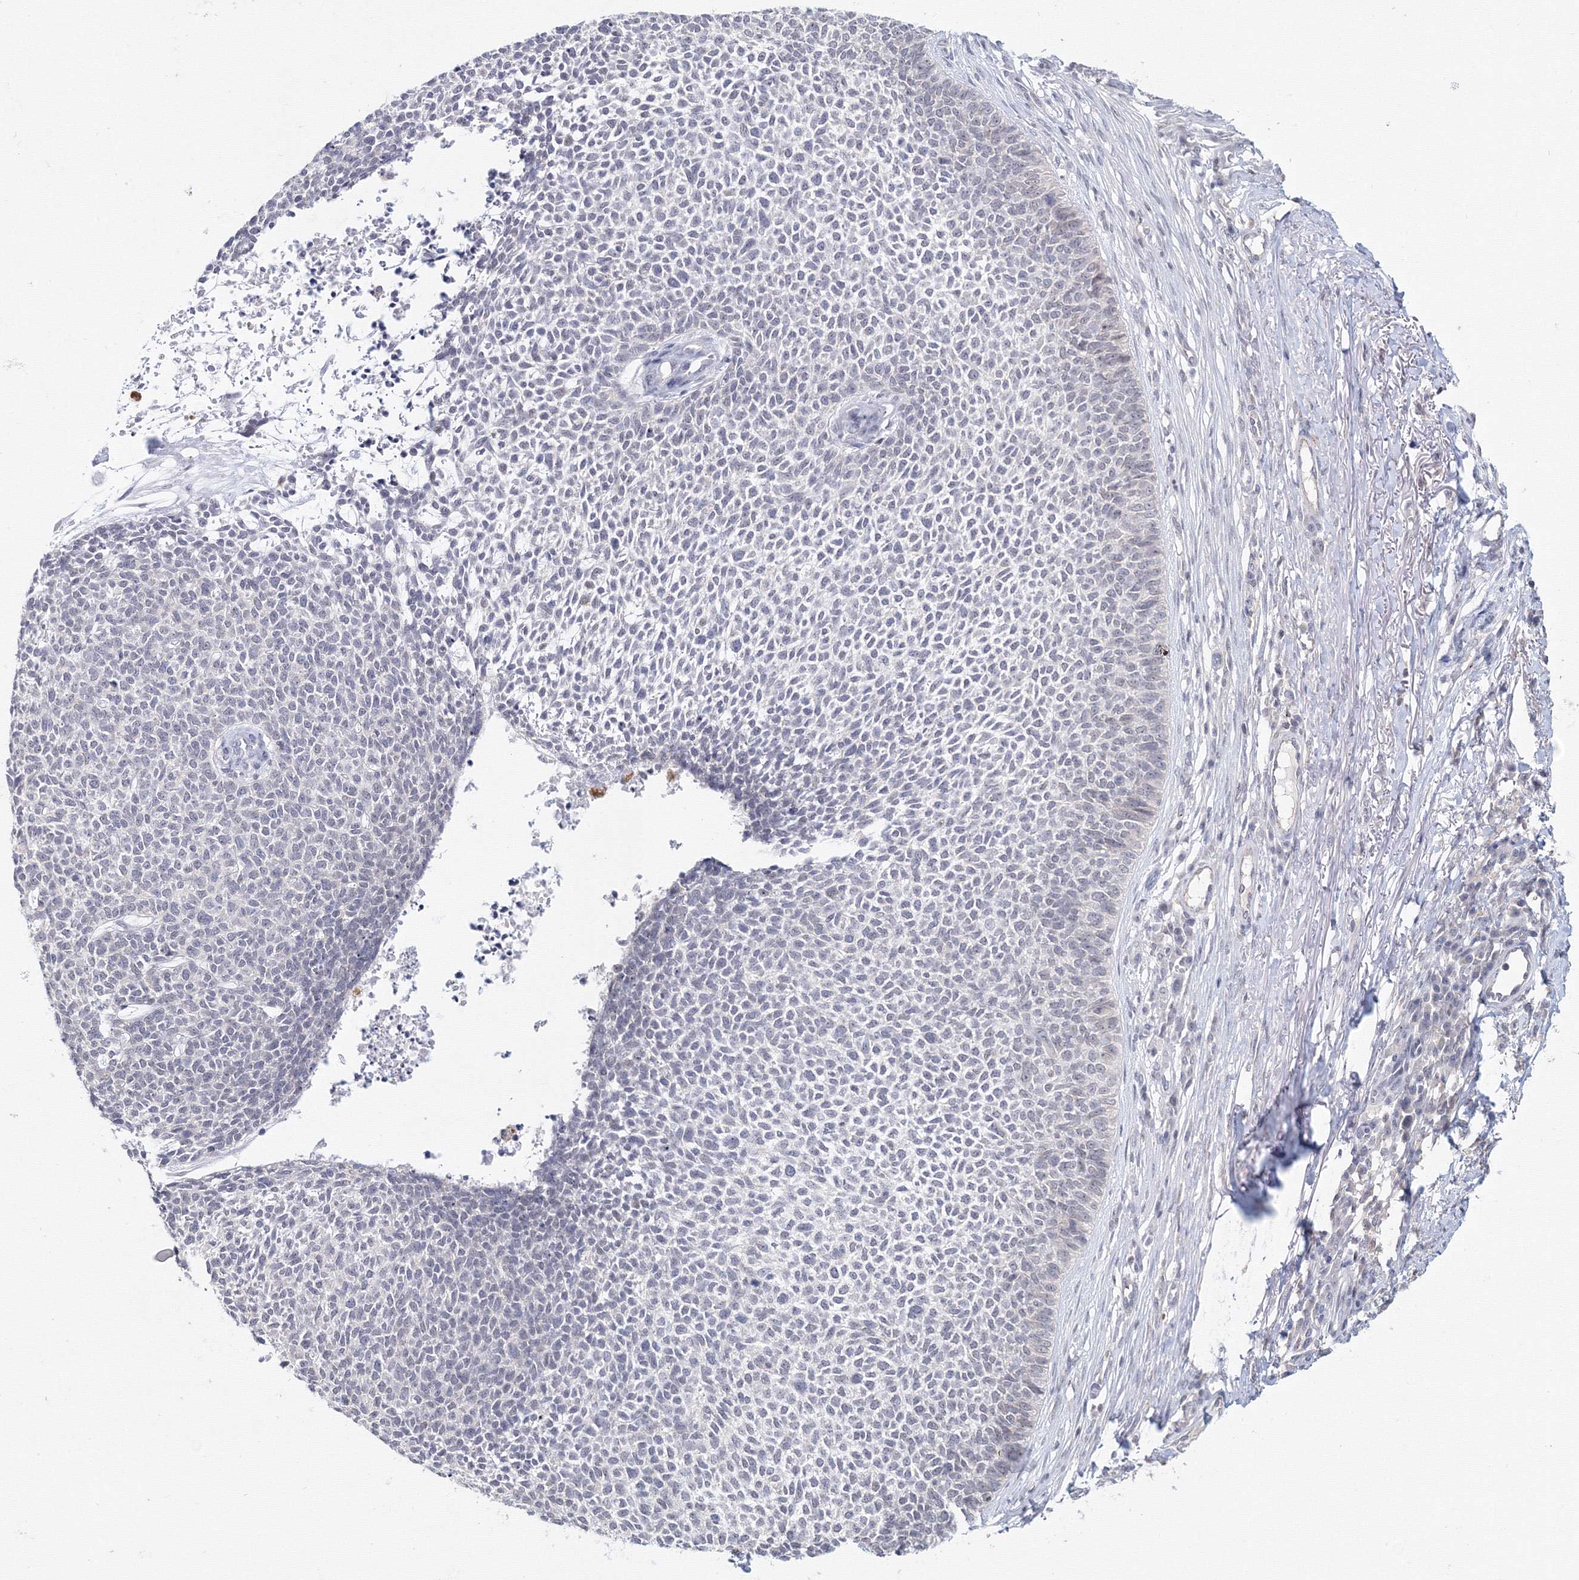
{"staining": {"intensity": "negative", "quantity": "none", "location": "none"}, "tissue": "skin cancer", "cell_type": "Tumor cells", "image_type": "cancer", "snomed": [{"axis": "morphology", "description": "Basal cell carcinoma"}, {"axis": "topography", "description": "Skin"}], "caption": "Tumor cells show no significant protein staining in basal cell carcinoma (skin).", "gene": "SLC7A7", "patient": {"sex": "female", "age": 84}}